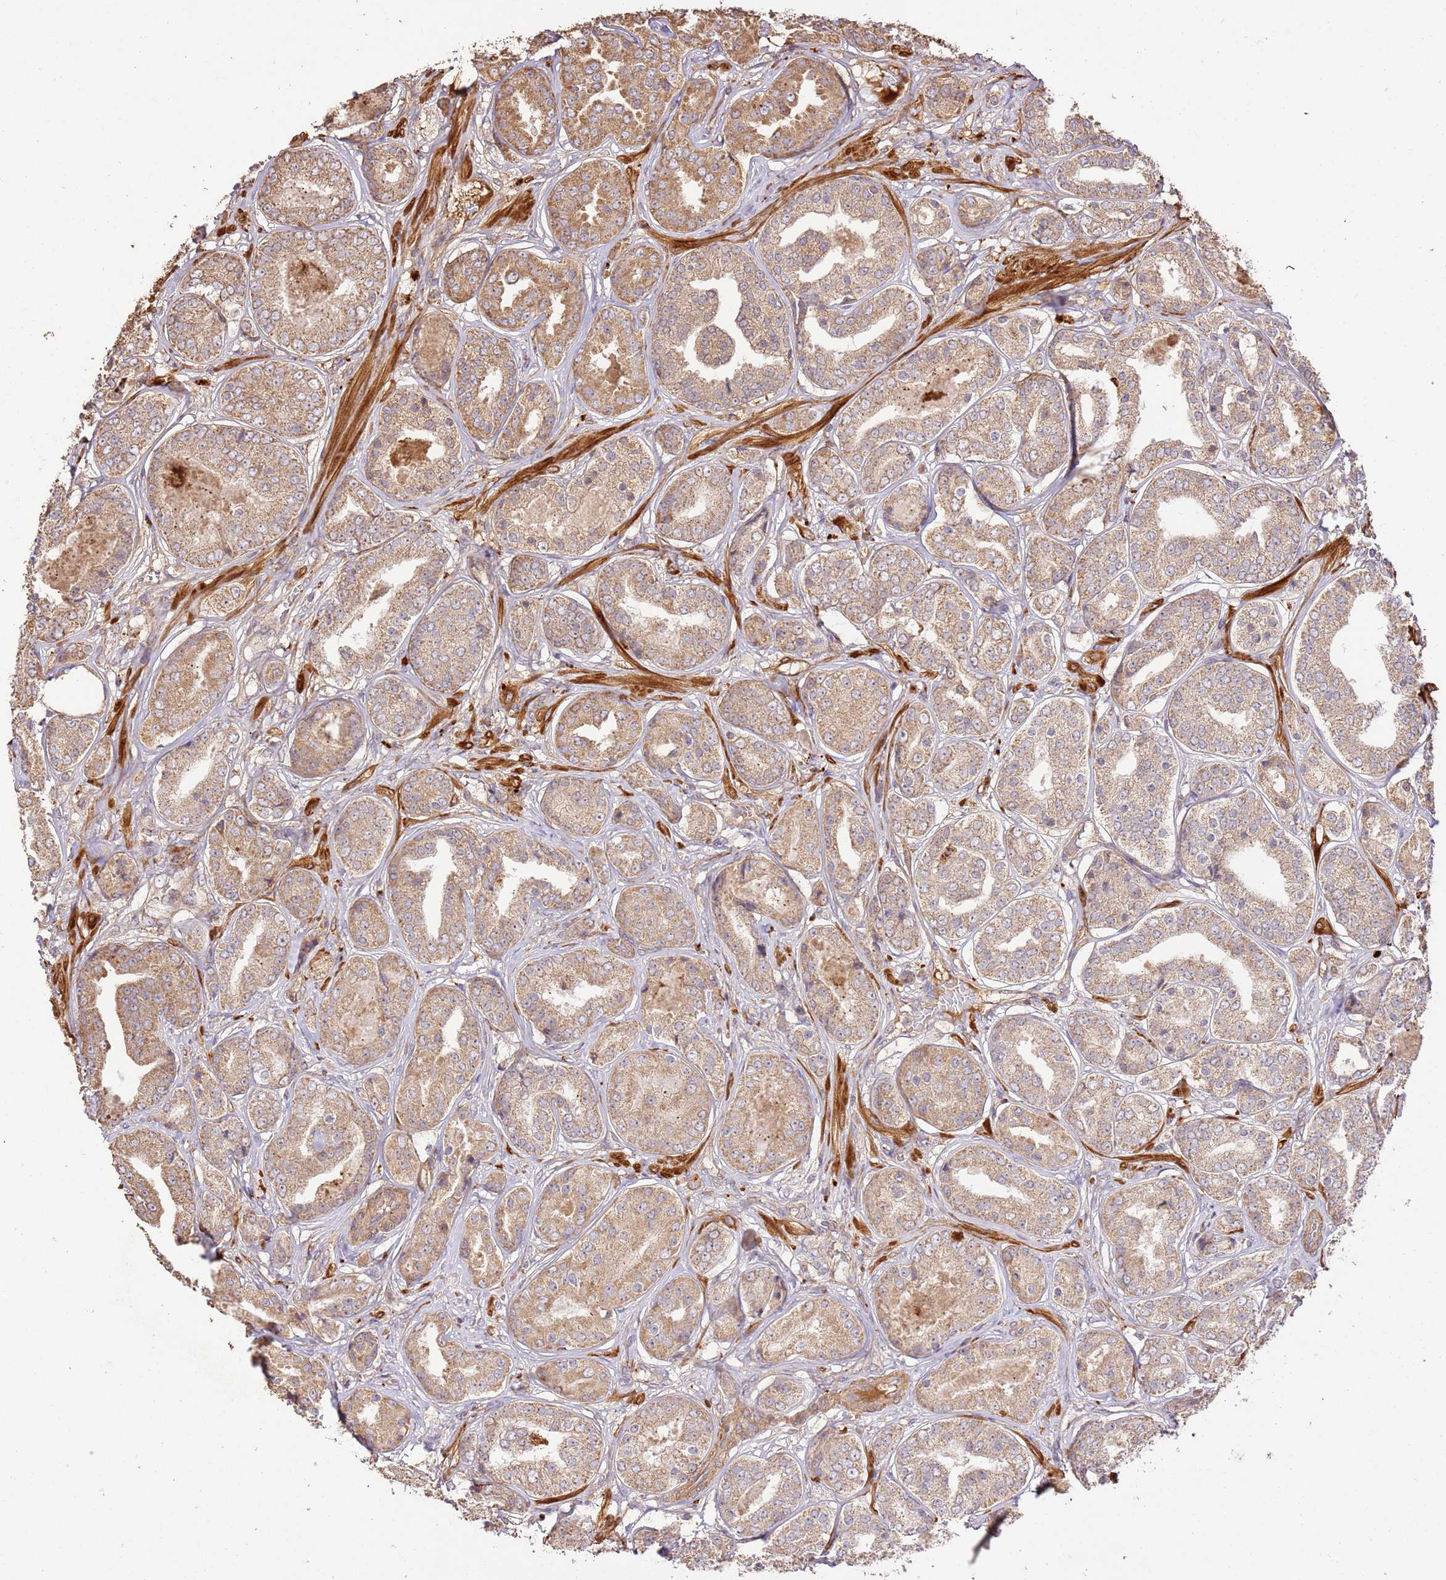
{"staining": {"intensity": "moderate", "quantity": ">75%", "location": "cytoplasmic/membranous"}, "tissue": "prostate cancer", "cell_type": "Tumor cells", "image_type": "cancer", "snomed": [{"axis": "morphology", "description": "Adenocarcinoma, High grade"}, {"axis": "topography", "description": "Prostate"}], "caption": "A medium amount of moderate cytoplasmic/membranous expression is identified in approximately >75% of tumor cells in prostate cancer tissue. (DAB (3,3'-diaminobenzidine) IHC, brown staining for protein, blue staining for nuclei).", "gene": "CEP55", "patient": {"sex": "male", "age": 63}}